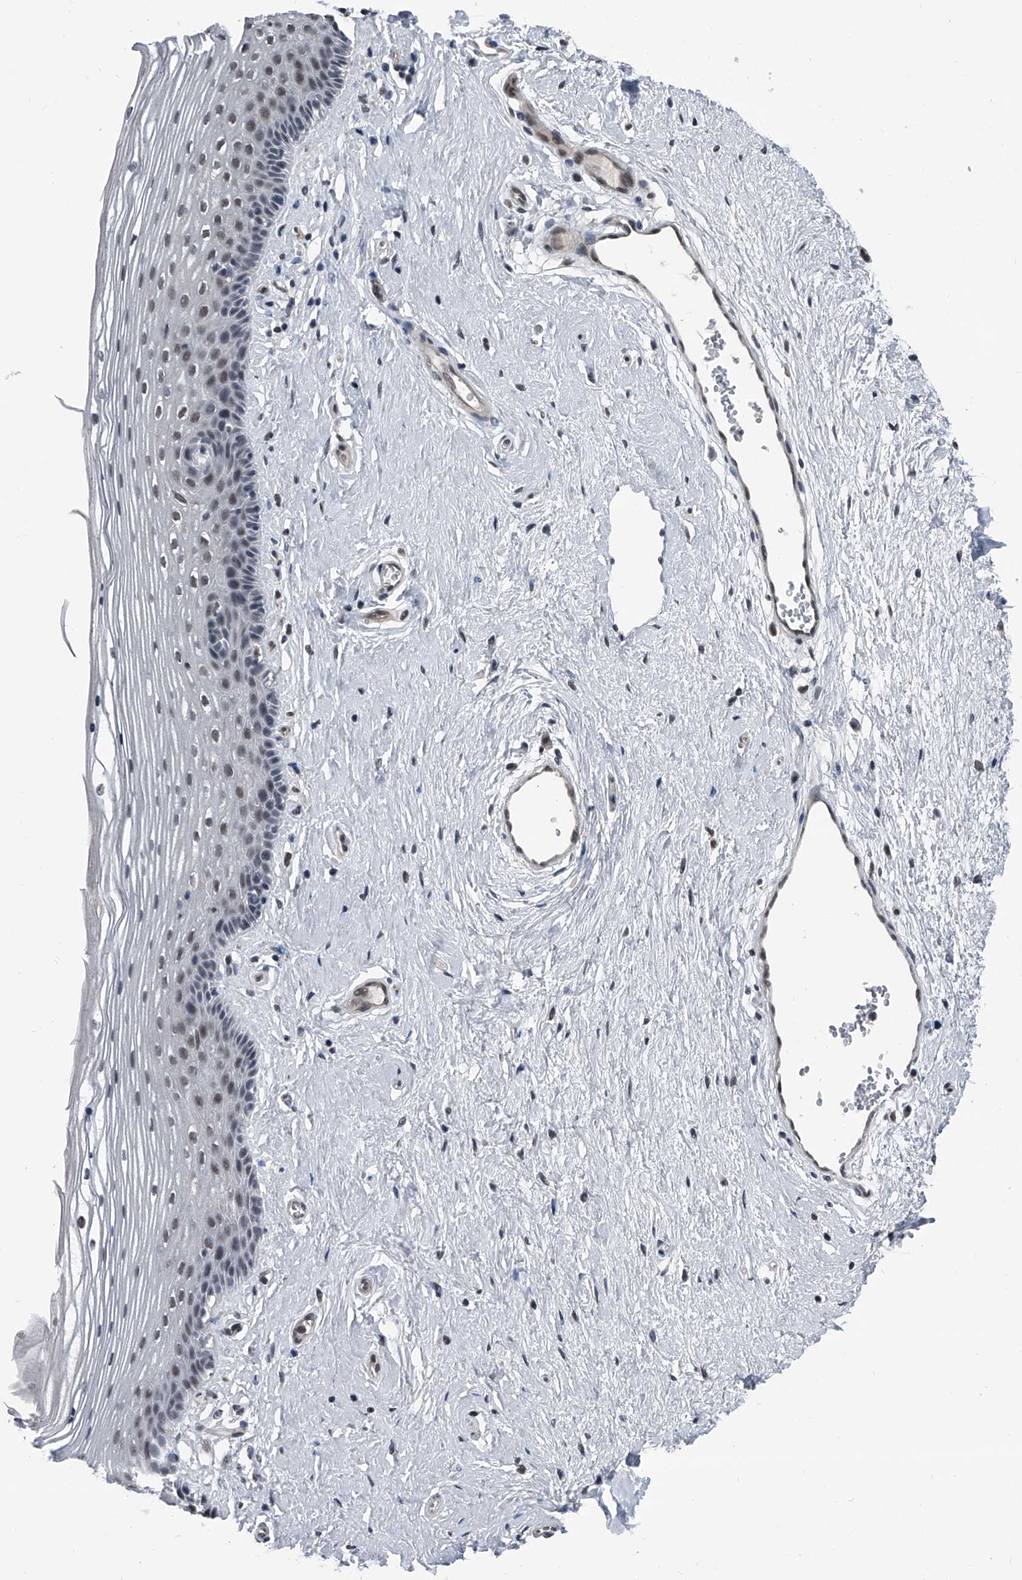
{"staining": {"intensity": "weak", "quantity": "<25%", "location": "nuclear"}, "tissue": "vagina", "cell_type": "Squamous epithelial cells", "image_type": "normal", "snomed": [{"axis": "morphology", "description": "Normal tissue, NOS"}, {"axis": "topography", "description": "Vagina"}], "caption": "This is an immunohistochemistry (IHC) image of unremarkable vagina. There is no positivity in squamous epithelial cells.", "gene": "MEN1", "patient": {"sex": "female", "age": 46}}